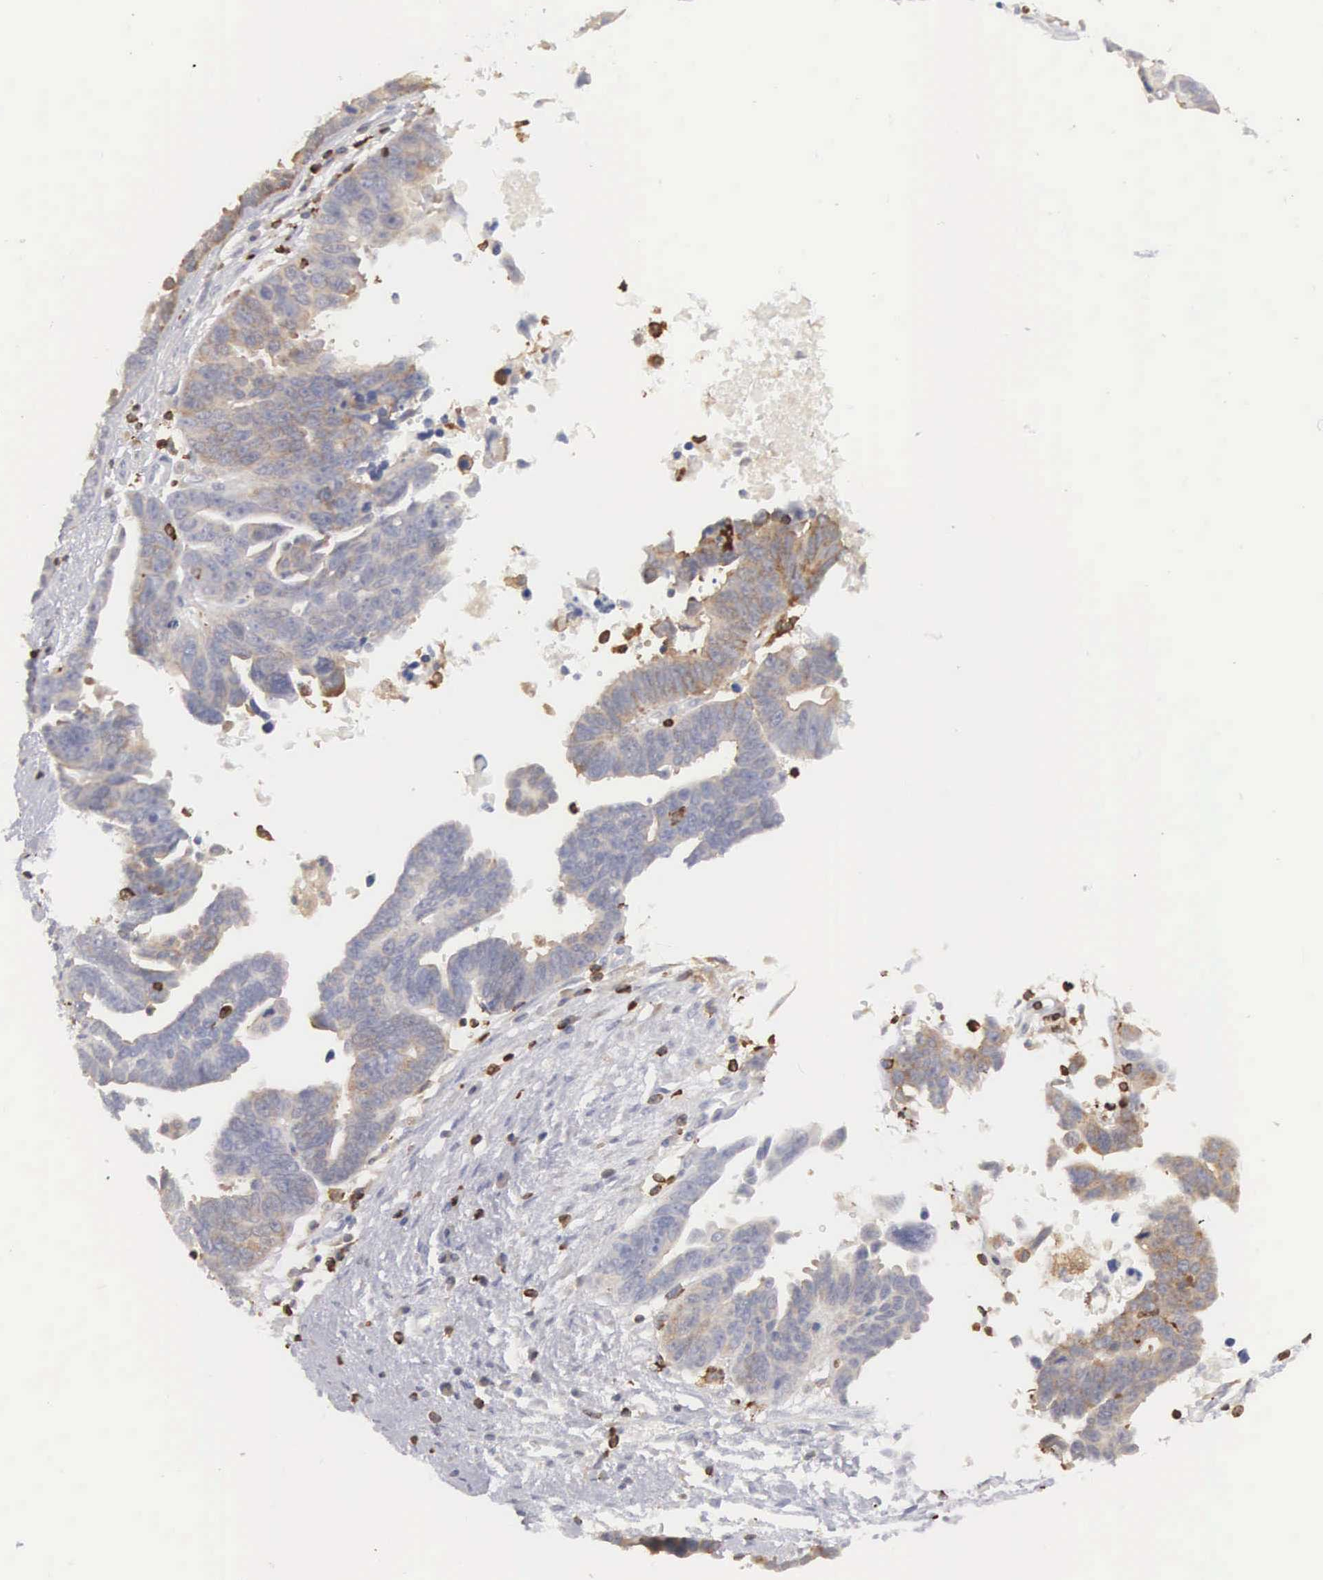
{"staining": {"intensity": "weak", "quantity": "25%-75%", "location": "cytoplasmic/membranous"}, "tissue": "ovarian cancer", "cell_type": "Tumor cells", "image_type": "cancer", "snomed": [{"axis": "morphology", "description": "Carcinoma, endometroid"}, {"axis": "morphology", "description": "Cystadenocarcinoma, serous, NOS"}, {"axis": "topography", "description": "Ovary"}], "caption": "A micrograph of ovarian cancer (endometroid carcinoma) stained for a protein shows weak cytoplasmic/membranous brown staining in tumor cells.", "gene": "SH3BP1", "patient": {"sex": "female", "age": 45}}